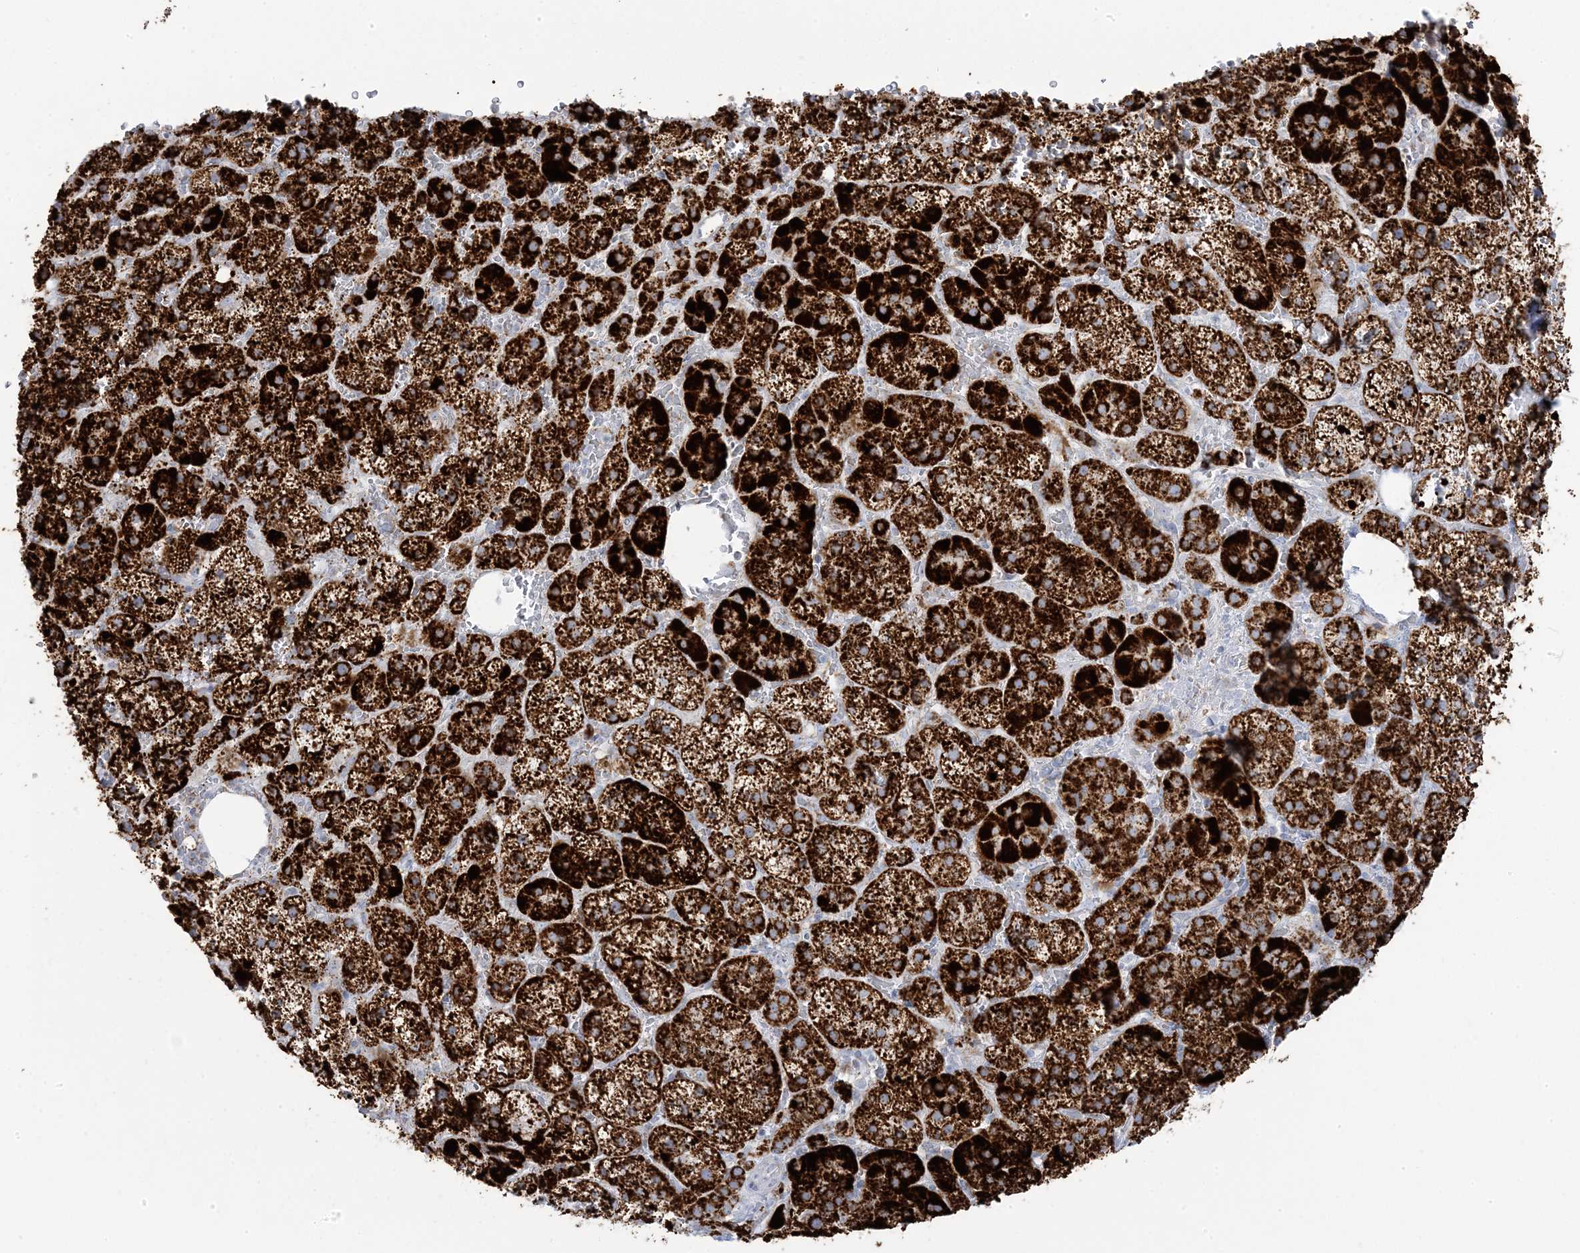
{"staining": {"intensity": "strong", "quantity": ">75%", "location": "cytoplasmic/membranous"}, "tissue": "adrenal gland", "cell_type": "Glandular cells", "image_type": "normal", "snomed": [{"axis": "morphology", "description": "Normal tissue, NOS"}, {"axis": "topography", "description": "Adrenal gland"}], "caption": "A high-resolution image shows IHC staining of normal adrenal gland, which shows strong cytoplasmic/membranous positivity in about >75% of glandular cells.", "gene": "PCCB", "patient": {"sex": "female", "age": 59}}